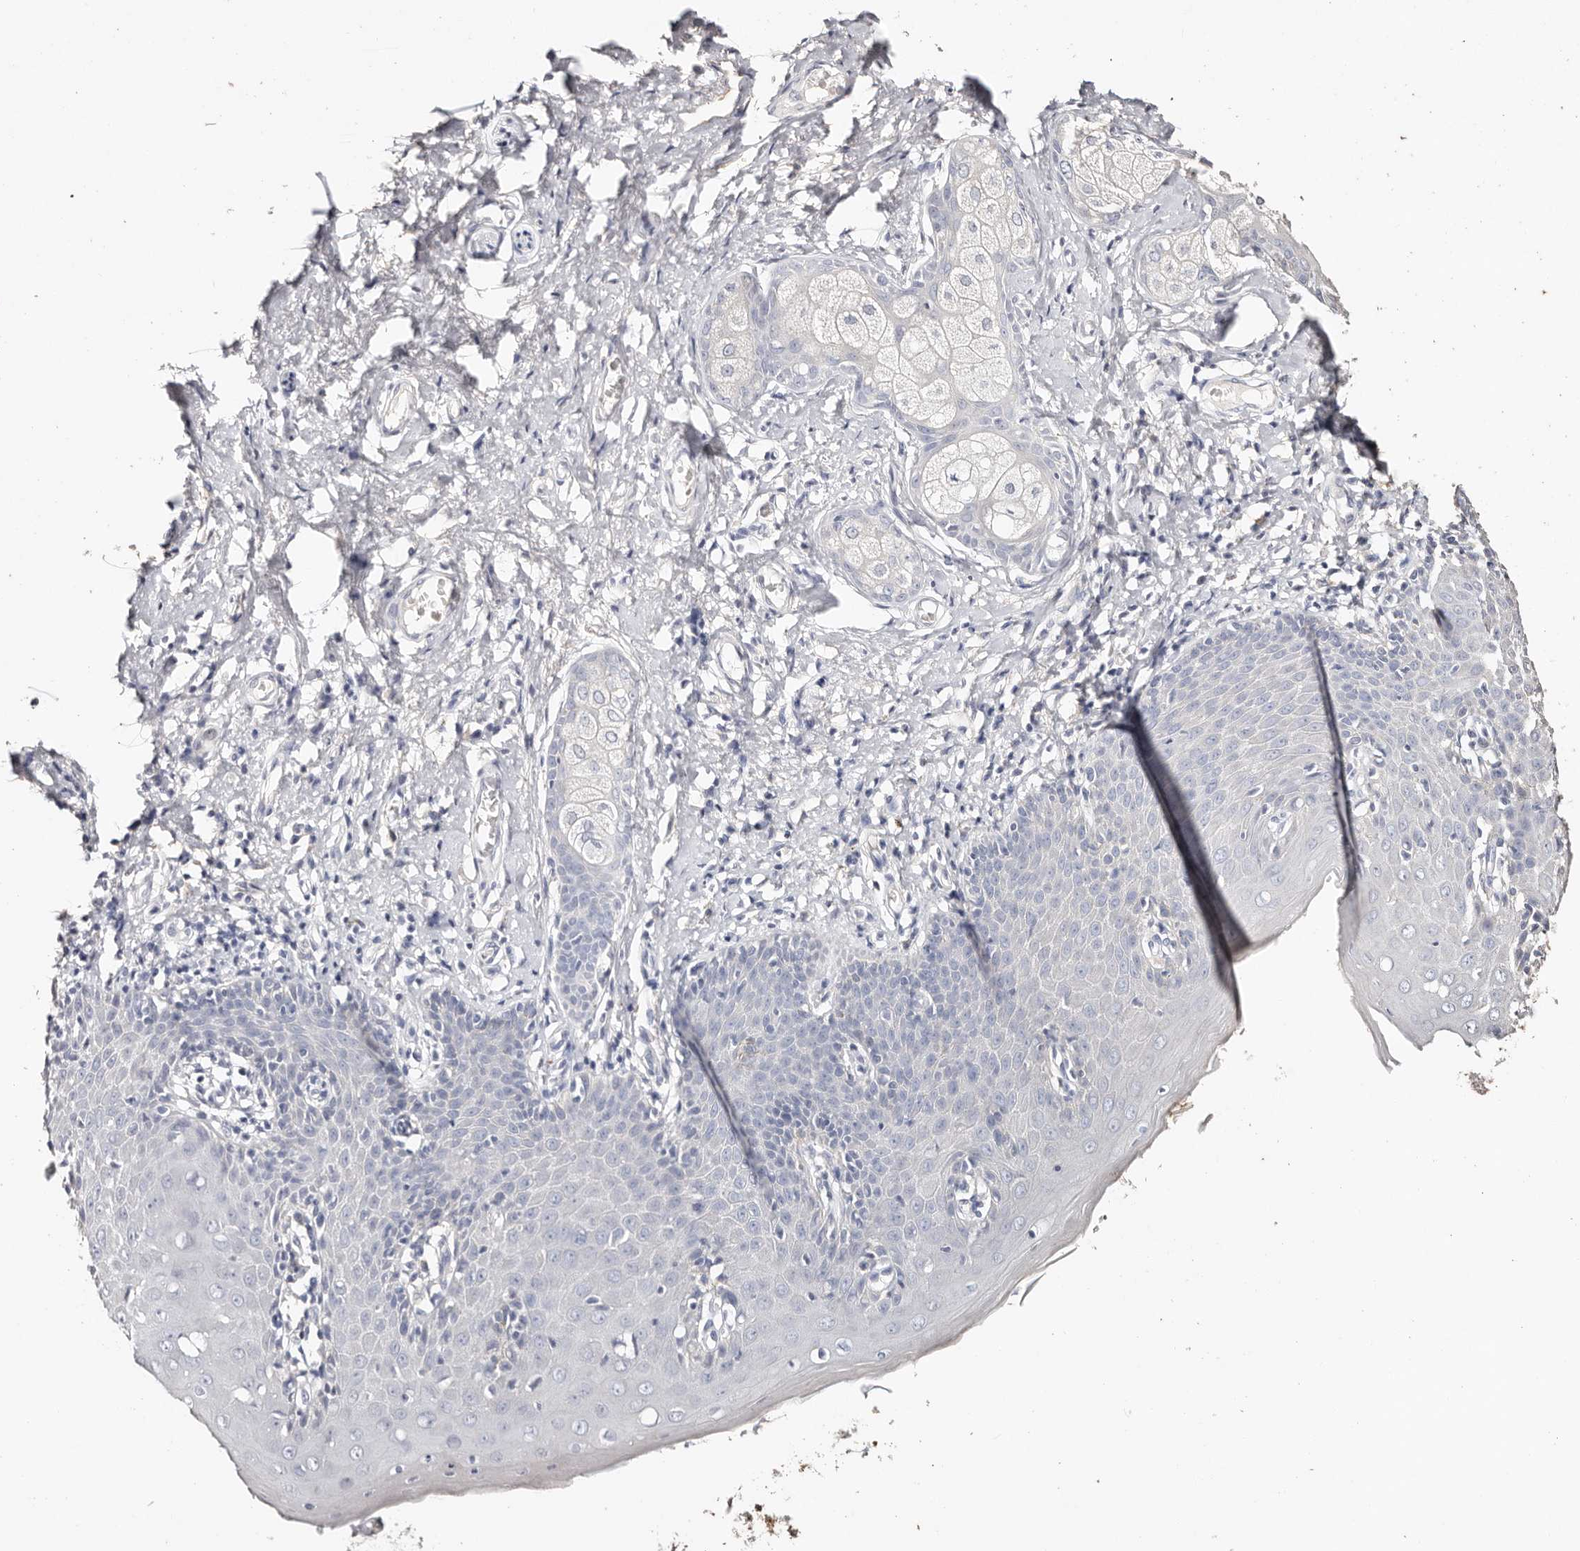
{"staining": {"intensity": "negative", "quantity": "none", "location": "none"}, "tissue": "skin", "cell_type": "Epidermal cells", "image_type": "normal", "snomed": [{"axis": "morphology", "description": "Normal tissue, NOS"}, {"axis": "topography", "description": "Vulva"}], "caption": "A high-resolution photomicrograph shows immunohistochemistry (IHC) staining of normal skin, which demonstrates no significant positivity in epidermal cells.", "gene": "TGM2", "patient": {"sex": "female", "age": 66}}